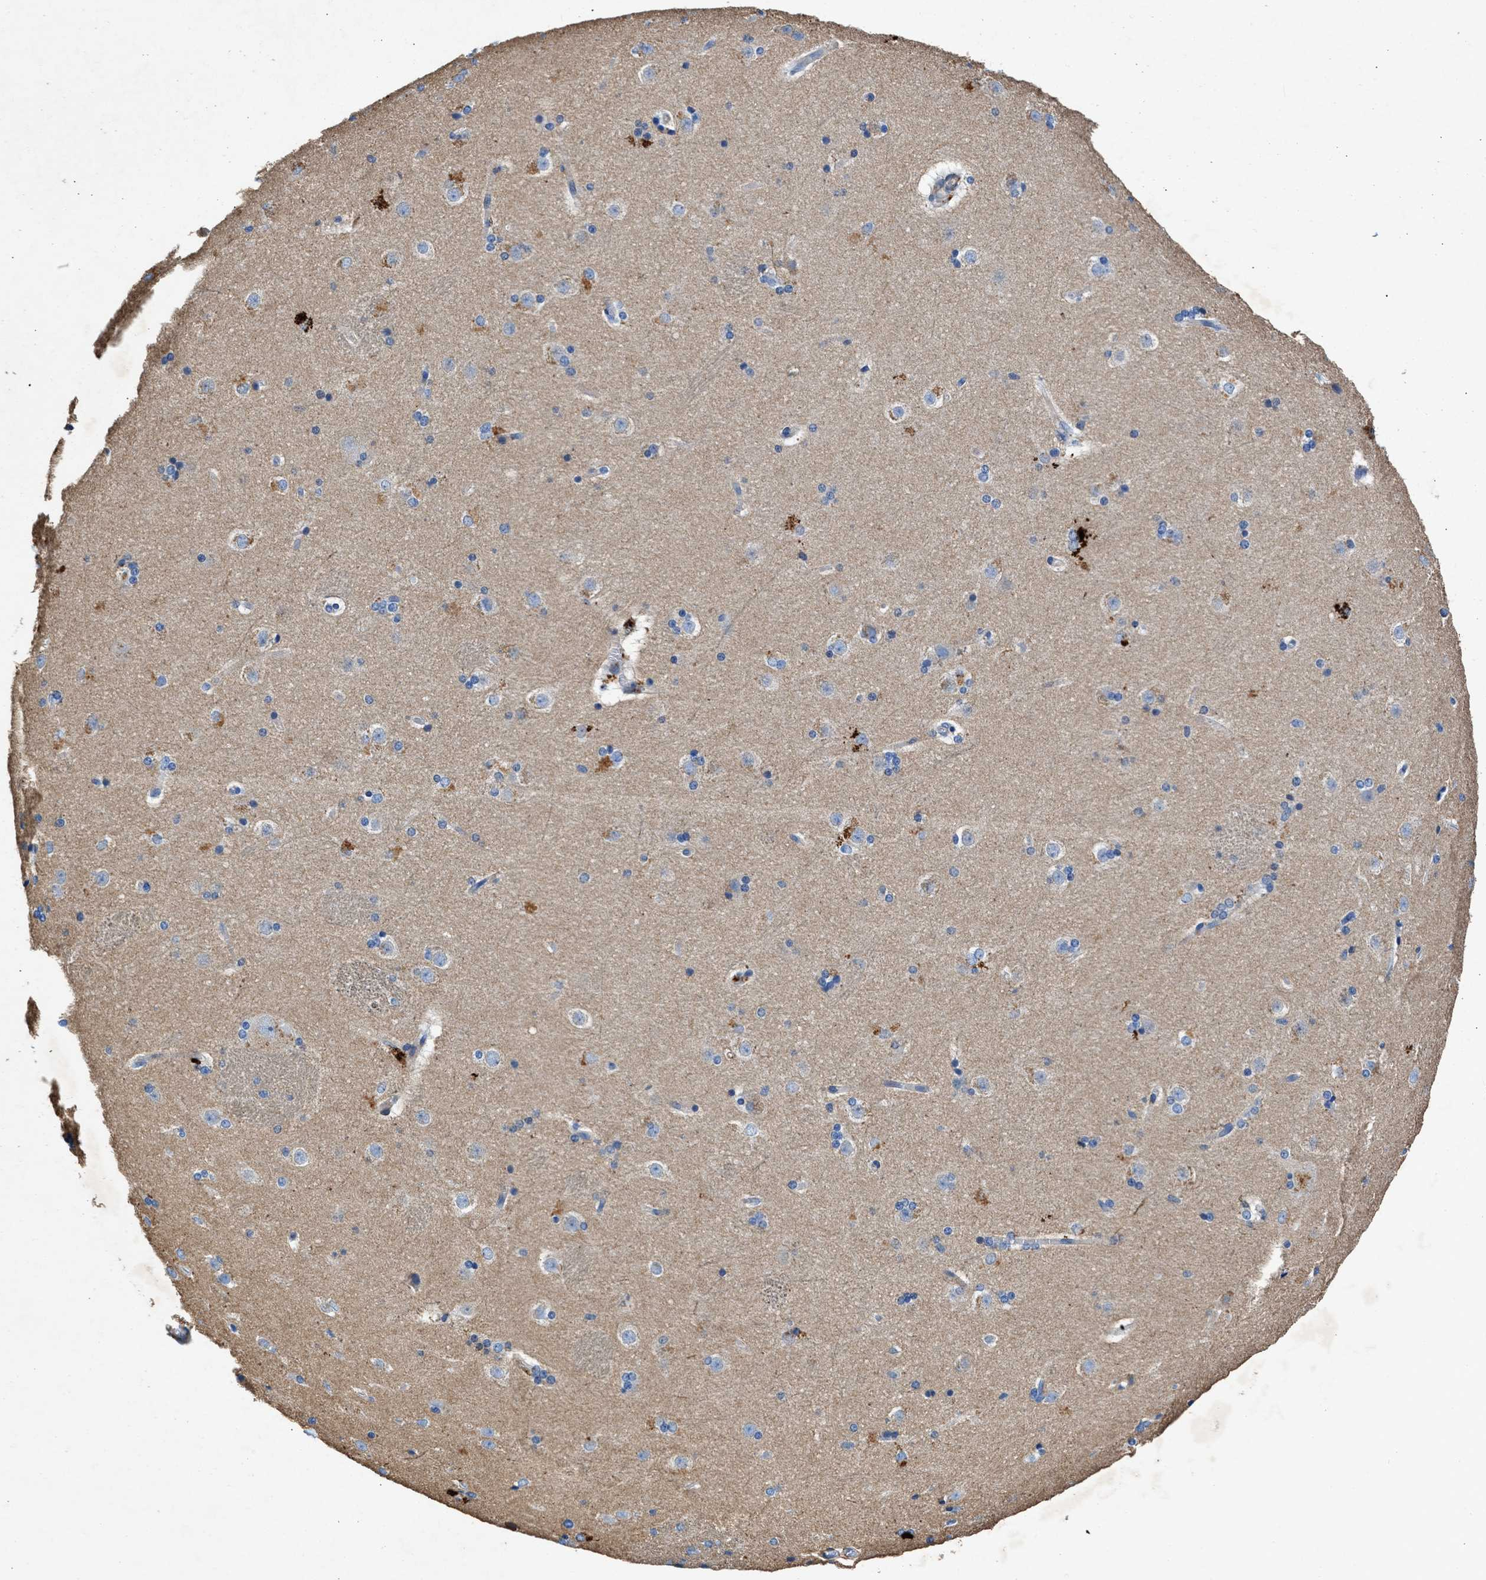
{"staining": {"intensity": "strong", "quantity": "<25%", "location": "cytoplasmic/membranous"}, "tissue": "caudate", "cell_type": "Glial cells", "image_type": "normal", "snomed": [{"axis": "morphology", "description": "Normal tissue, NOS"}, {"axis": "topography", "description": "Lateral ventricle wall"}], "caption": "Immunohistochemistry (DAB) staining of normal caudate shows strong cytoplasmic/membranous protein staining in about <25% of glial cells. (DAB (3,3'-diaminobenzidine) = brown stain, brightfield microscopy at high magnification).", "gene": "KCNQ4", "patient": {"sex": "female", "age": 19}}